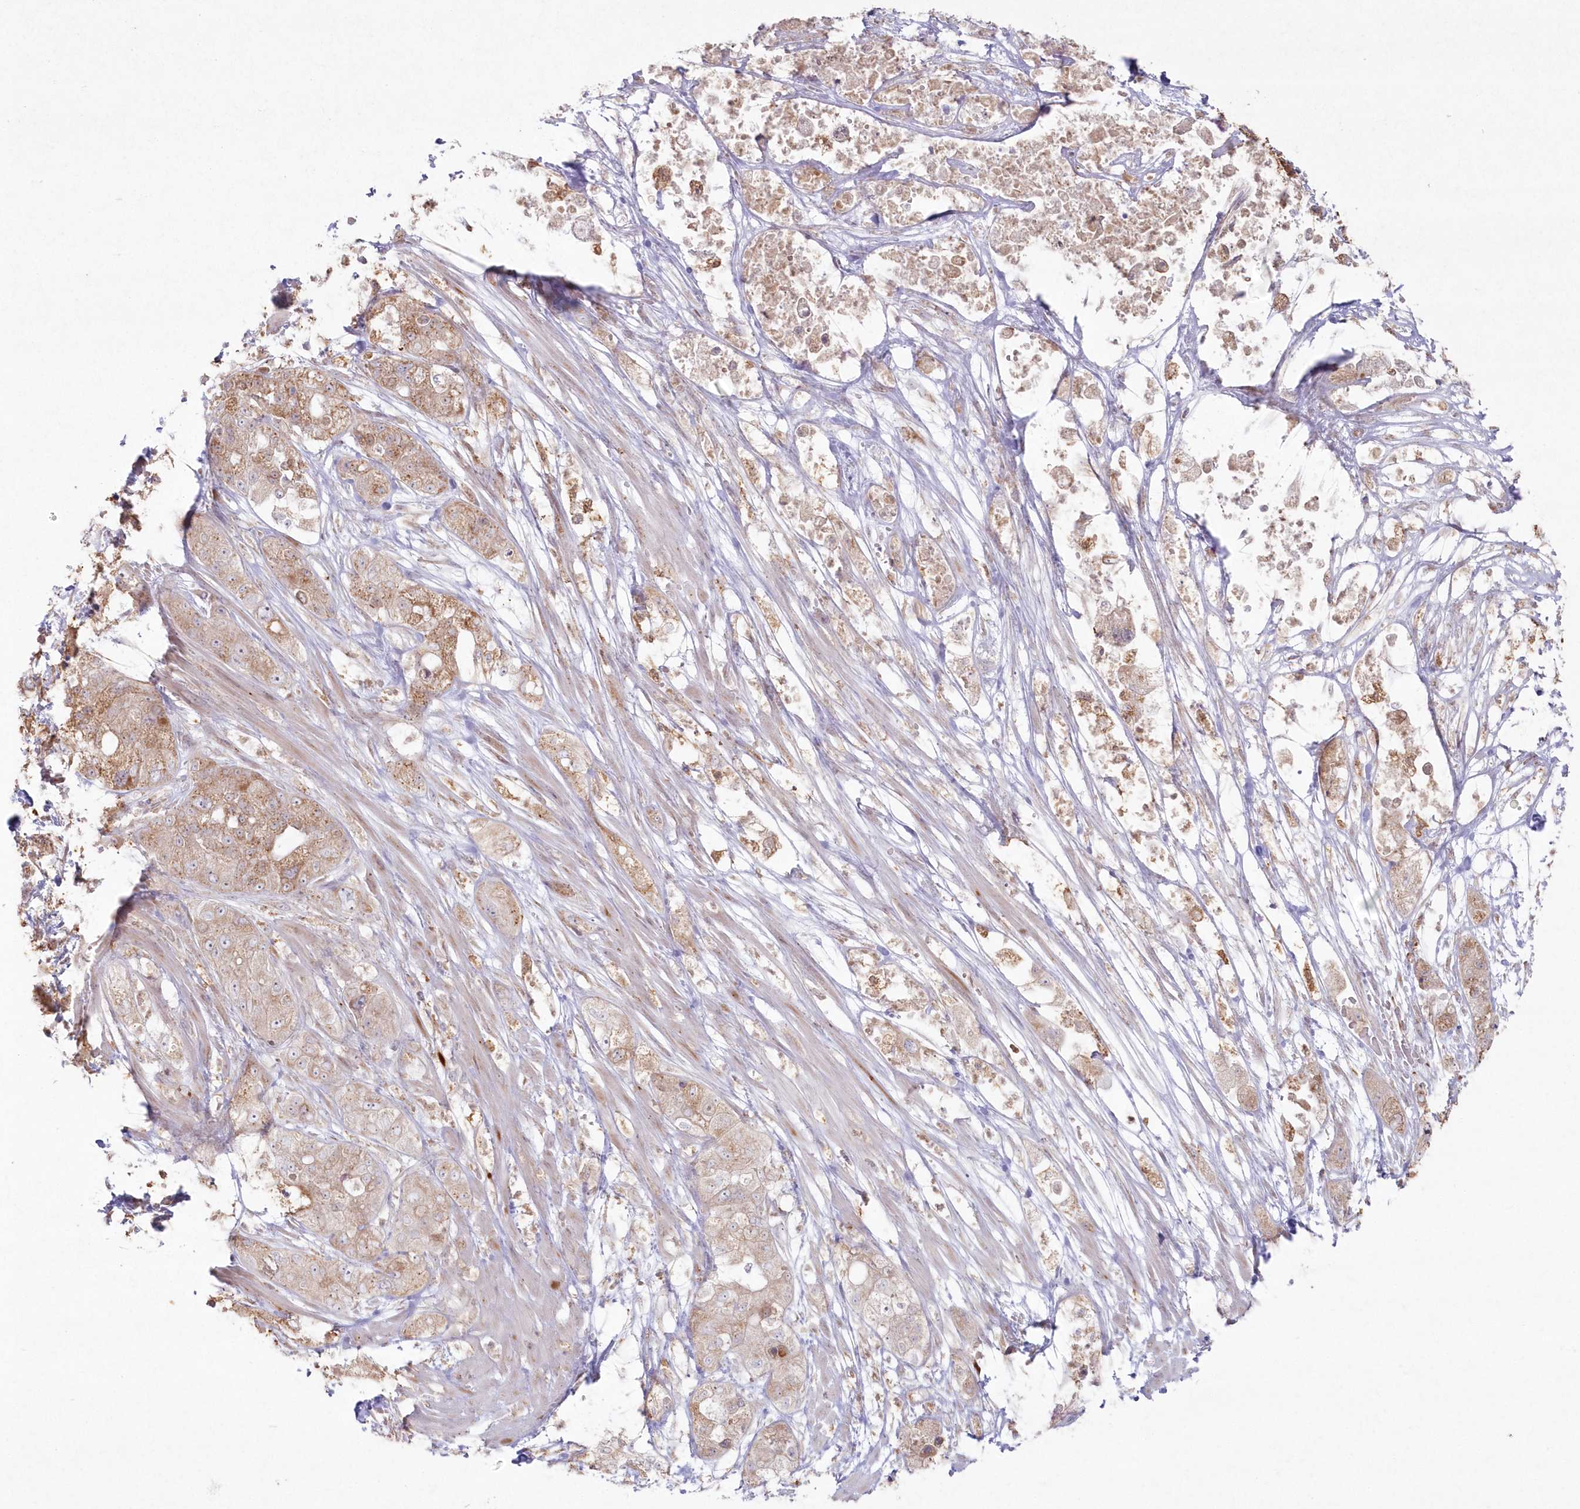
{"staining": {"intensity": "moderate", "quantity": ">75%", "location": "cytoplasmic/membranous"}, "tissue": "pancreatic cancer", "cell_type": "Tumor cells", "image_type": "cancer", "snomed": [{"axis": "morphology", "description": "Adenocarcinoma, NOS"}, {"axis": "topography", "description": "Pancreas"}], "caption": "Immunohistochemistry (IHC) staining of adenocarcinoma (pancreatic), which shows medium levels of moderate cytoplasmic/membranous staining in approximately >75% of tumor cells indicating moderate cytoplasmic/membranous protein positivity. The staining was performed using DAB (3,3'-diaminobenzidine) (brown) for protein detection and nuclei were counterstained in hematoxylin (blue).", "gene": "ARSB", "patient": {"sex": "female", "age": 78}}